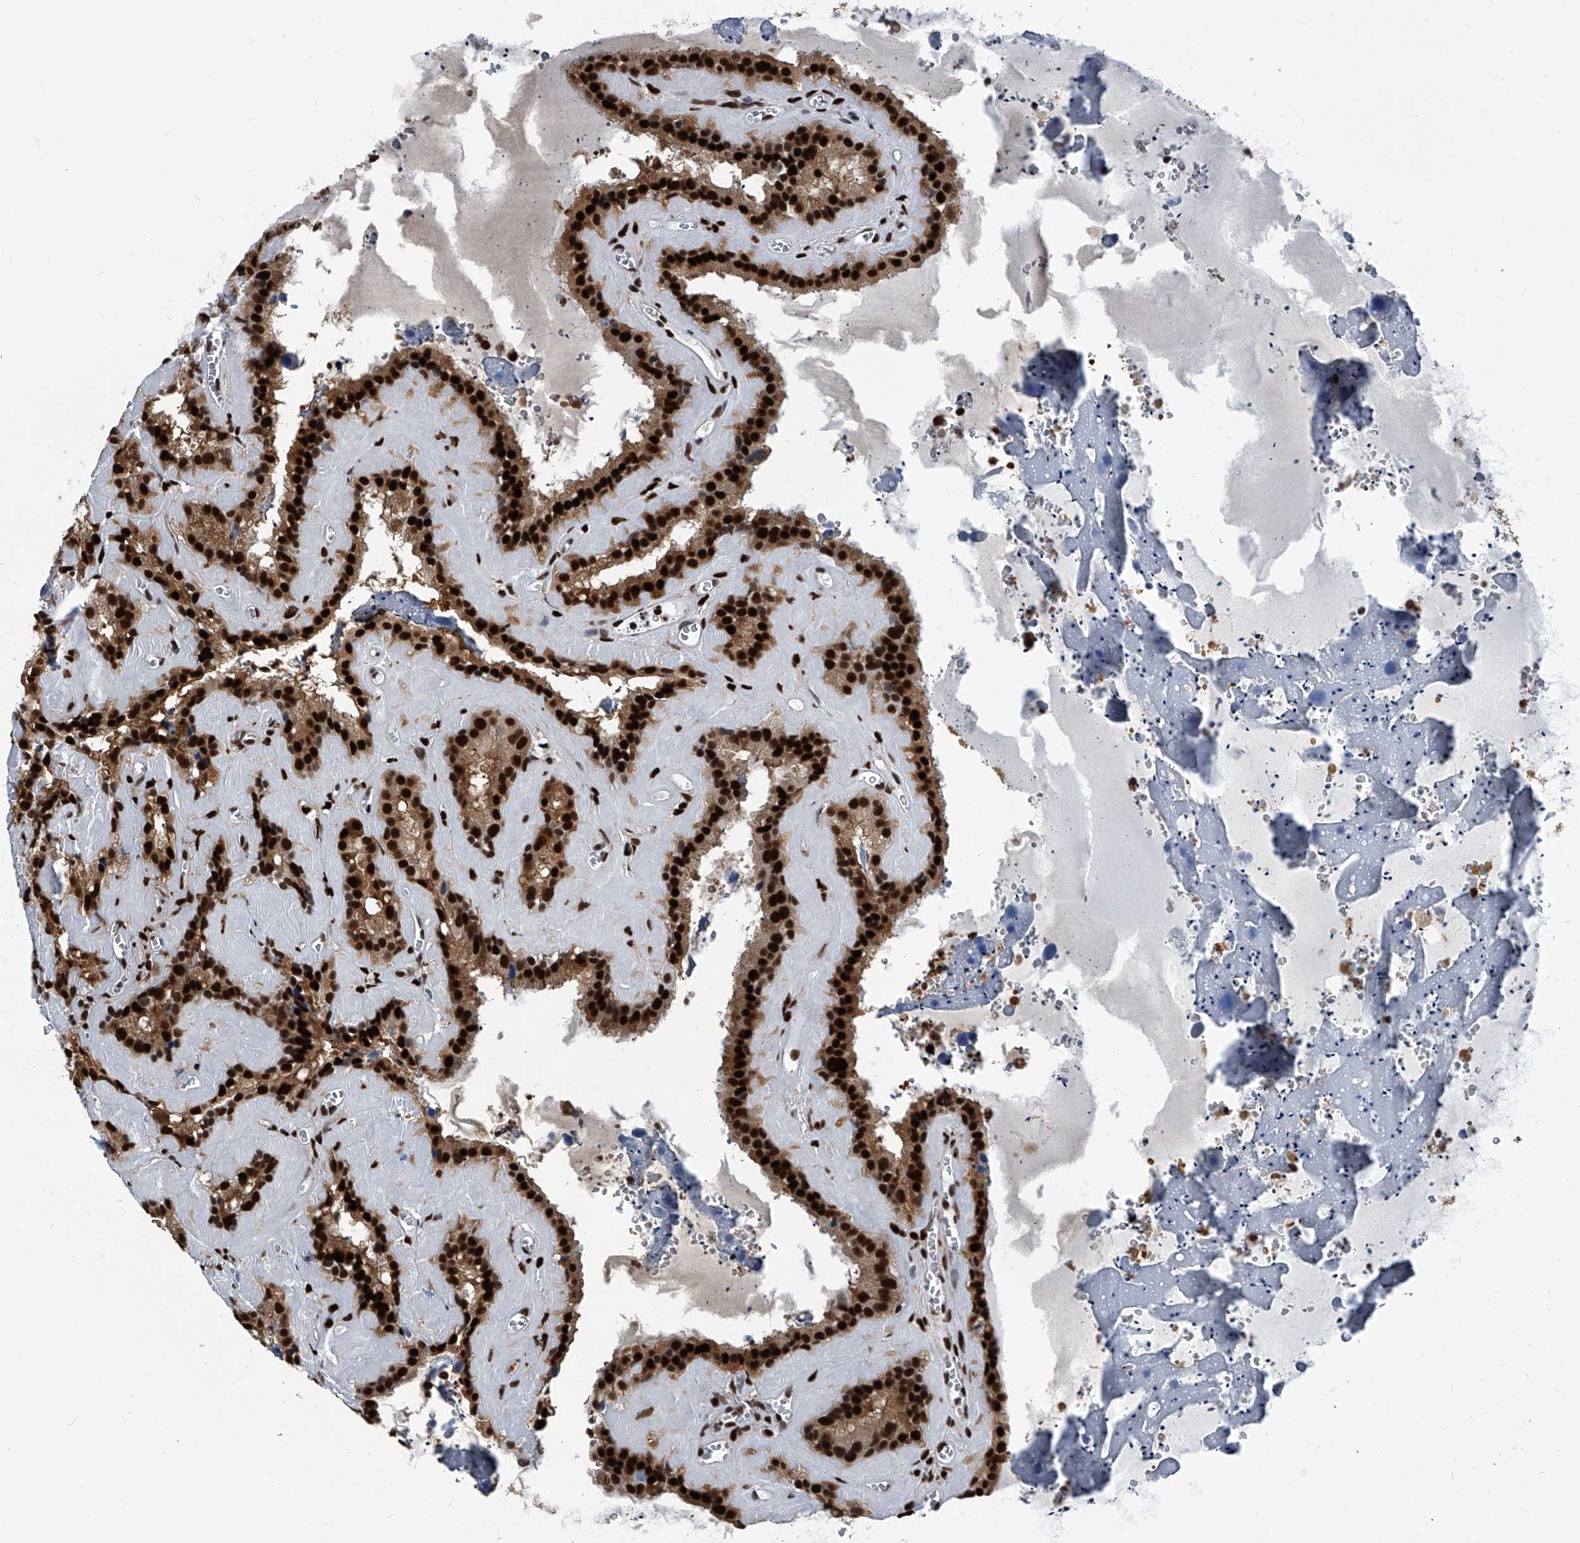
{"staining": {"intensity": "strong", "quantity": "25%-75%", "location": "nuclear"}, "tissue": "seminal vesicle", "cell_type": "Glandular cells", "image_type": "normal", "snomed": [{"axis": "morphology", "description": "Normal tissue, NOS"}, {"axis": "topography", "description": "Prostate"}, {"axis": "topography", "description": "Seminal veicle"}], "caption": "Protein staining of benign seminal vesicle exhibits strong nuclear staining in approximately 25%-75% of glandular cells.", "gene": "FKBP5", "patient": {"sex": "male", "age": 59}}